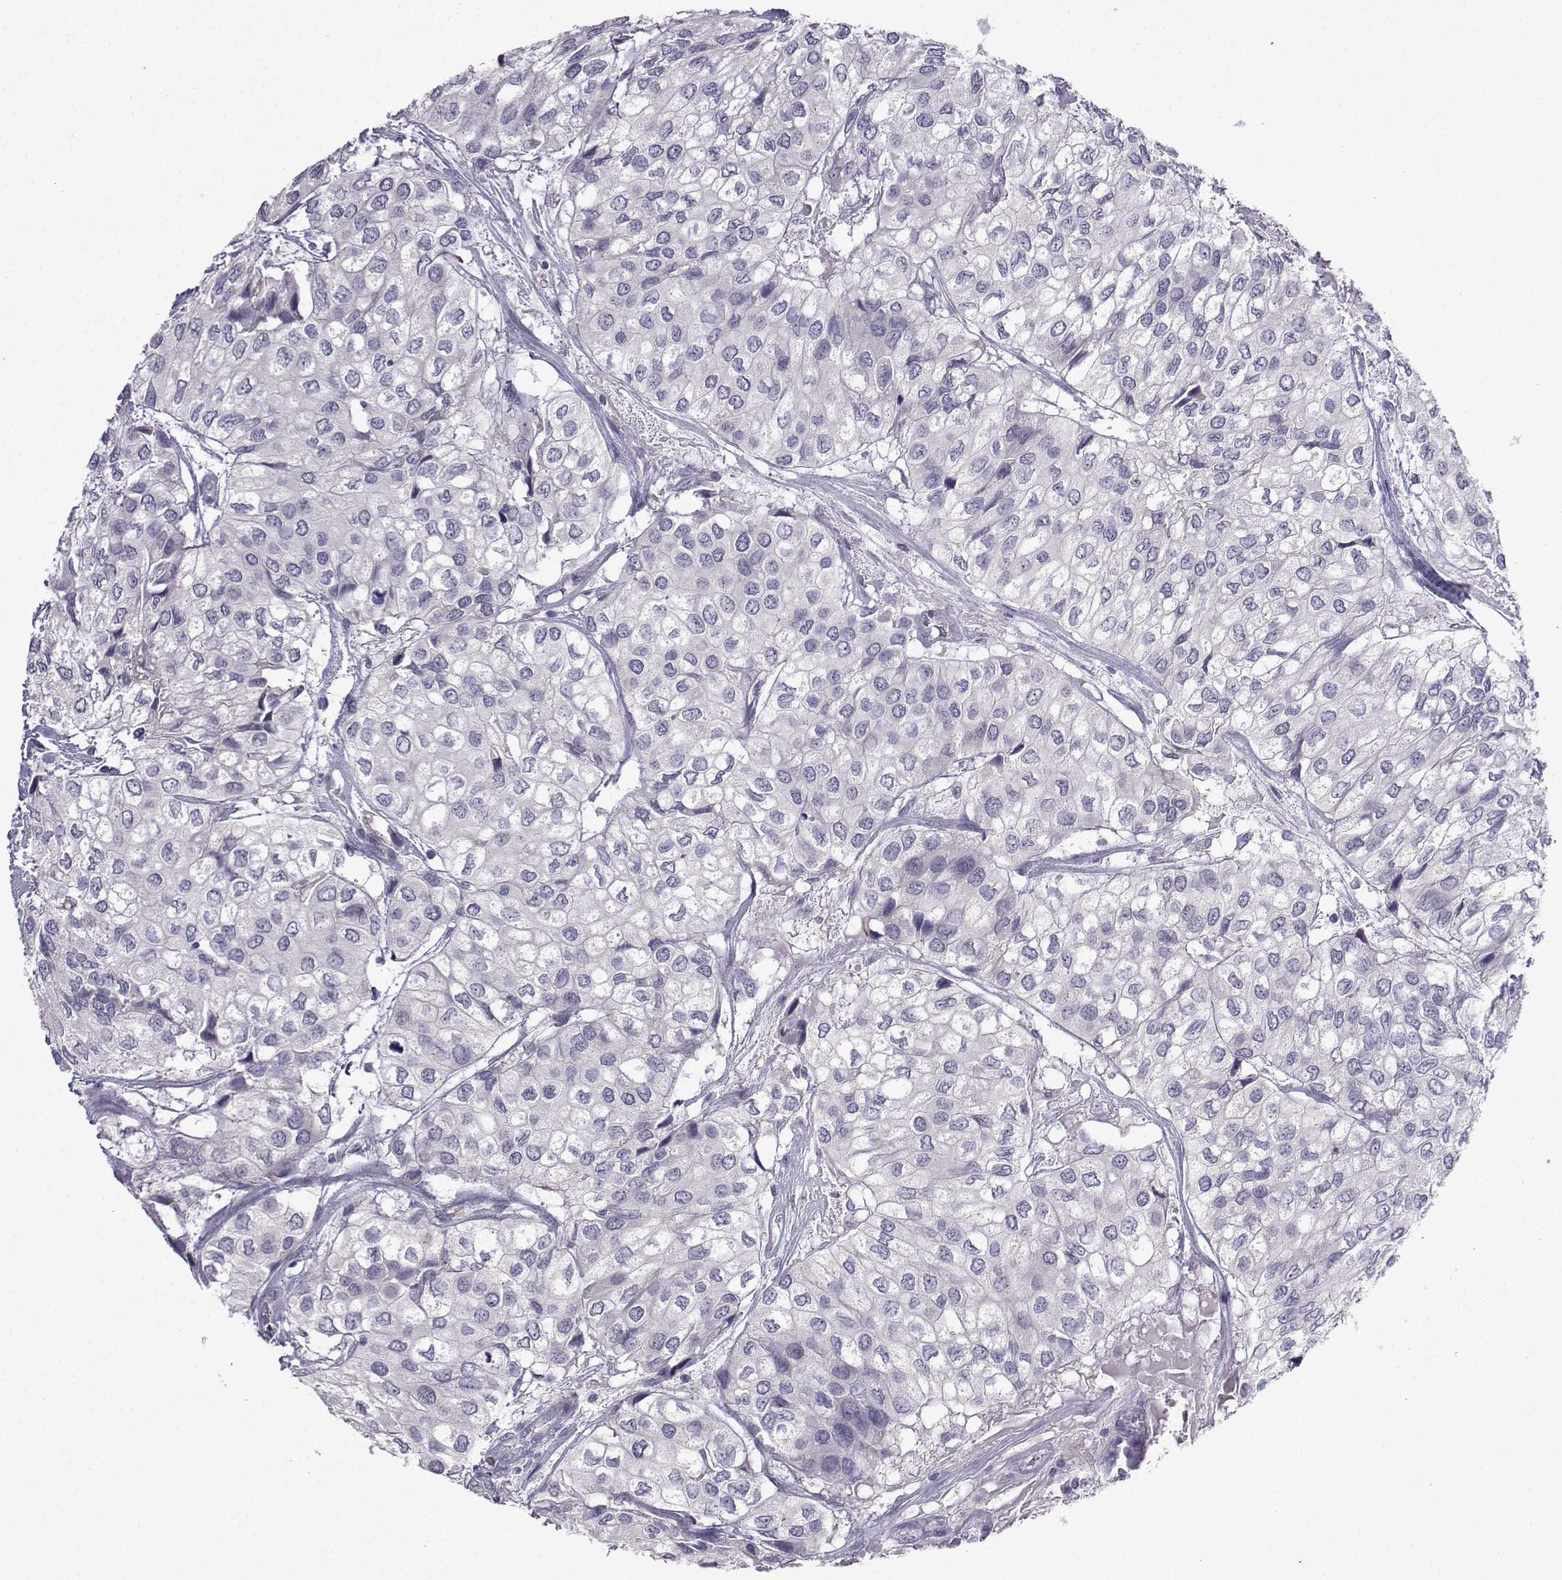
{"staining": {"intensity": "negative", "quantity": "none", "location": "none"}, "tissue": "urothelial cancer", "cell_type": "Tumor cells", "image_type": "cancer", "snomed": [{"axis": "morphology", "description": "Urothelial carcinoma, High grade"}, {"axis": "topography", "description": "Urinary bladder"}], "caption": "Micrograph shows no protein positivity in tumor cells of urothelial carcinoma (high-grade) tissue. Brightfield microscopy of immunohistochemistry (IHC) stained with DAB (3,3'-diaminobenzidine) (brown) and hematoxylin (blue), captured at high magnification.", "gene": "FCAMR", "patient": {"sex": "male", "age": 73}}